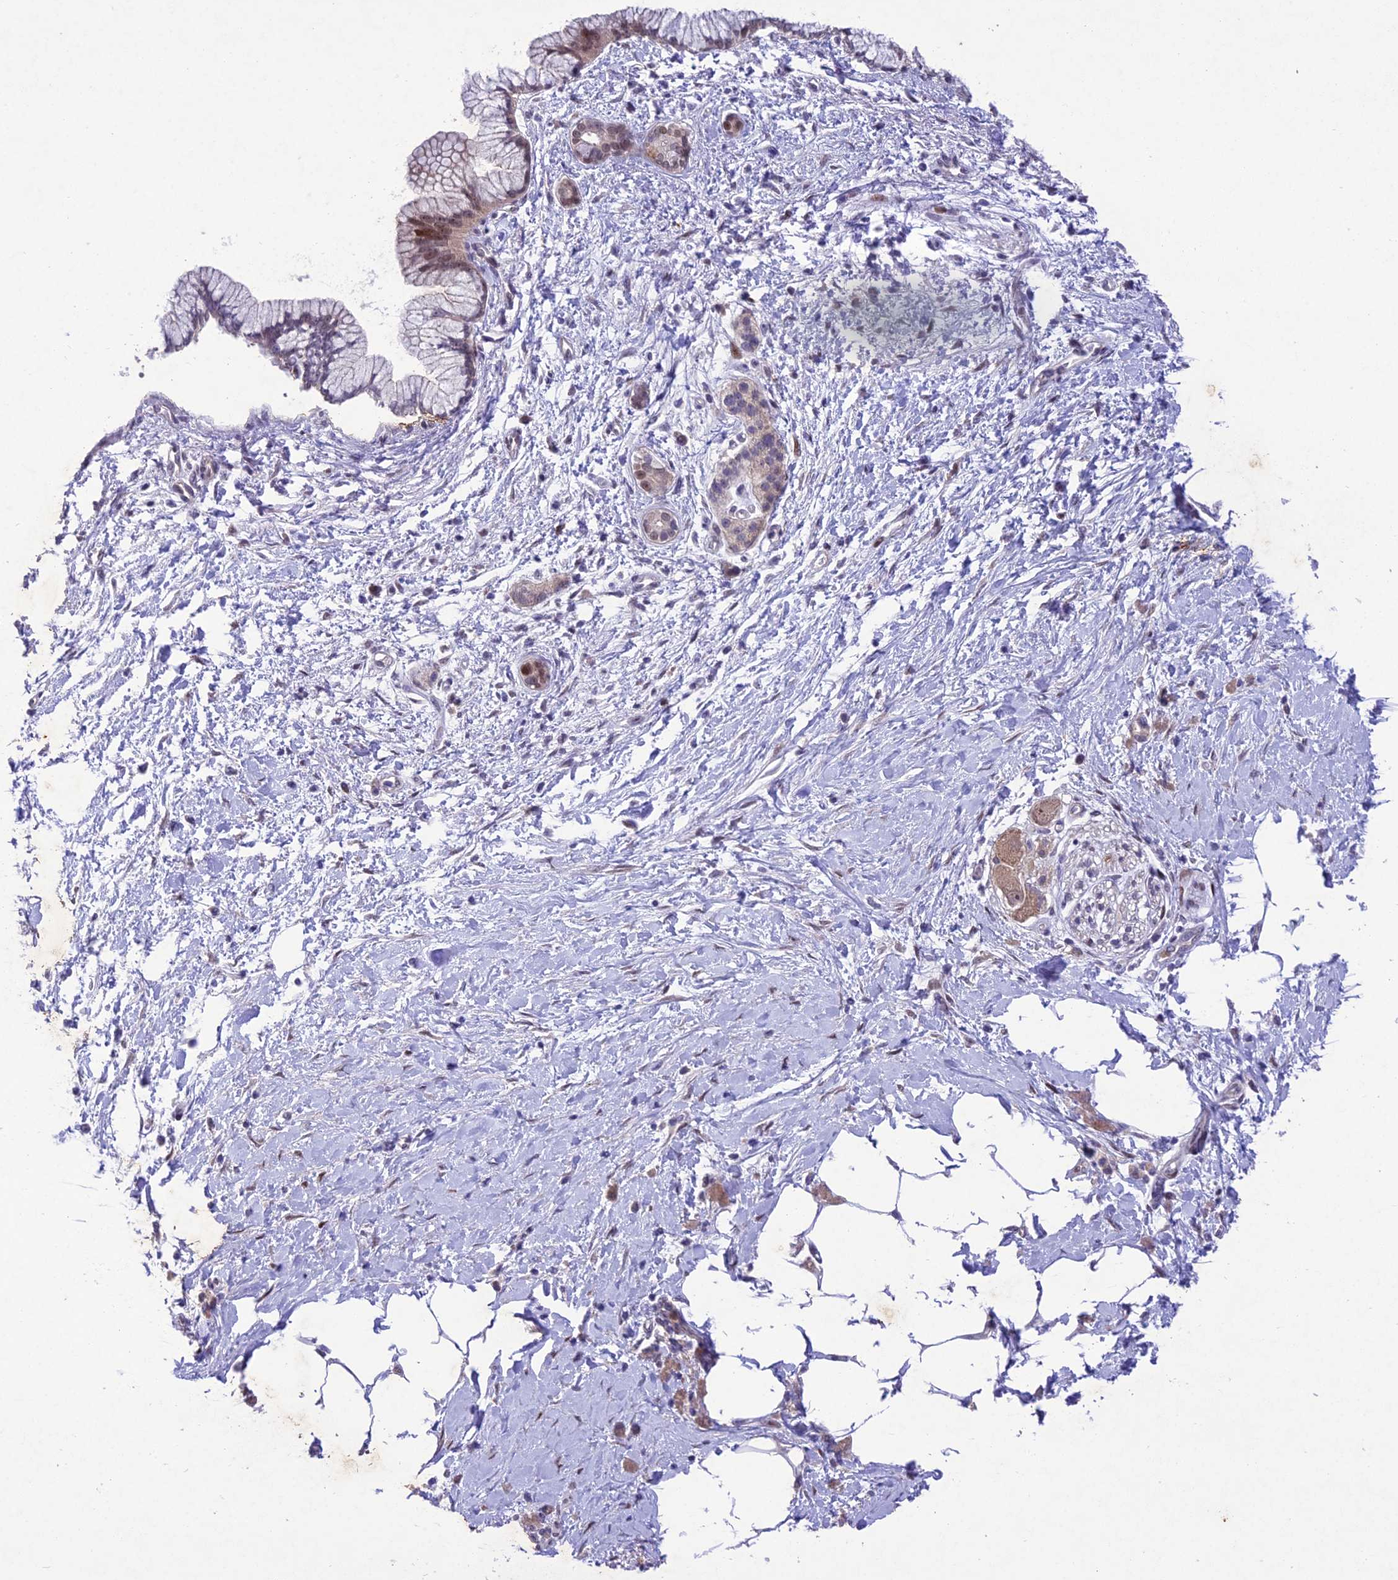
{"staining": {"intensity": "moderate", "quantity": "<25%", "location": "nuclear"}, "tissue": "pancreatic cancer", "cell_type": "Tumor cells", "image_type": "cancer", "snomed": [{"axis": "morphology", "description": "Adenocarcinoma, NOS"}, {"axis": "topography", "description": "Pancreas"}], "caption": "Immunohistochemical staining of human pancreatic adenocarcinoma reveals low levels of moderate nuclear protein staining in about <25% of tumor cells.", "gene": "ANKRD52", "patient": {"sex": "male", "age": 58}}